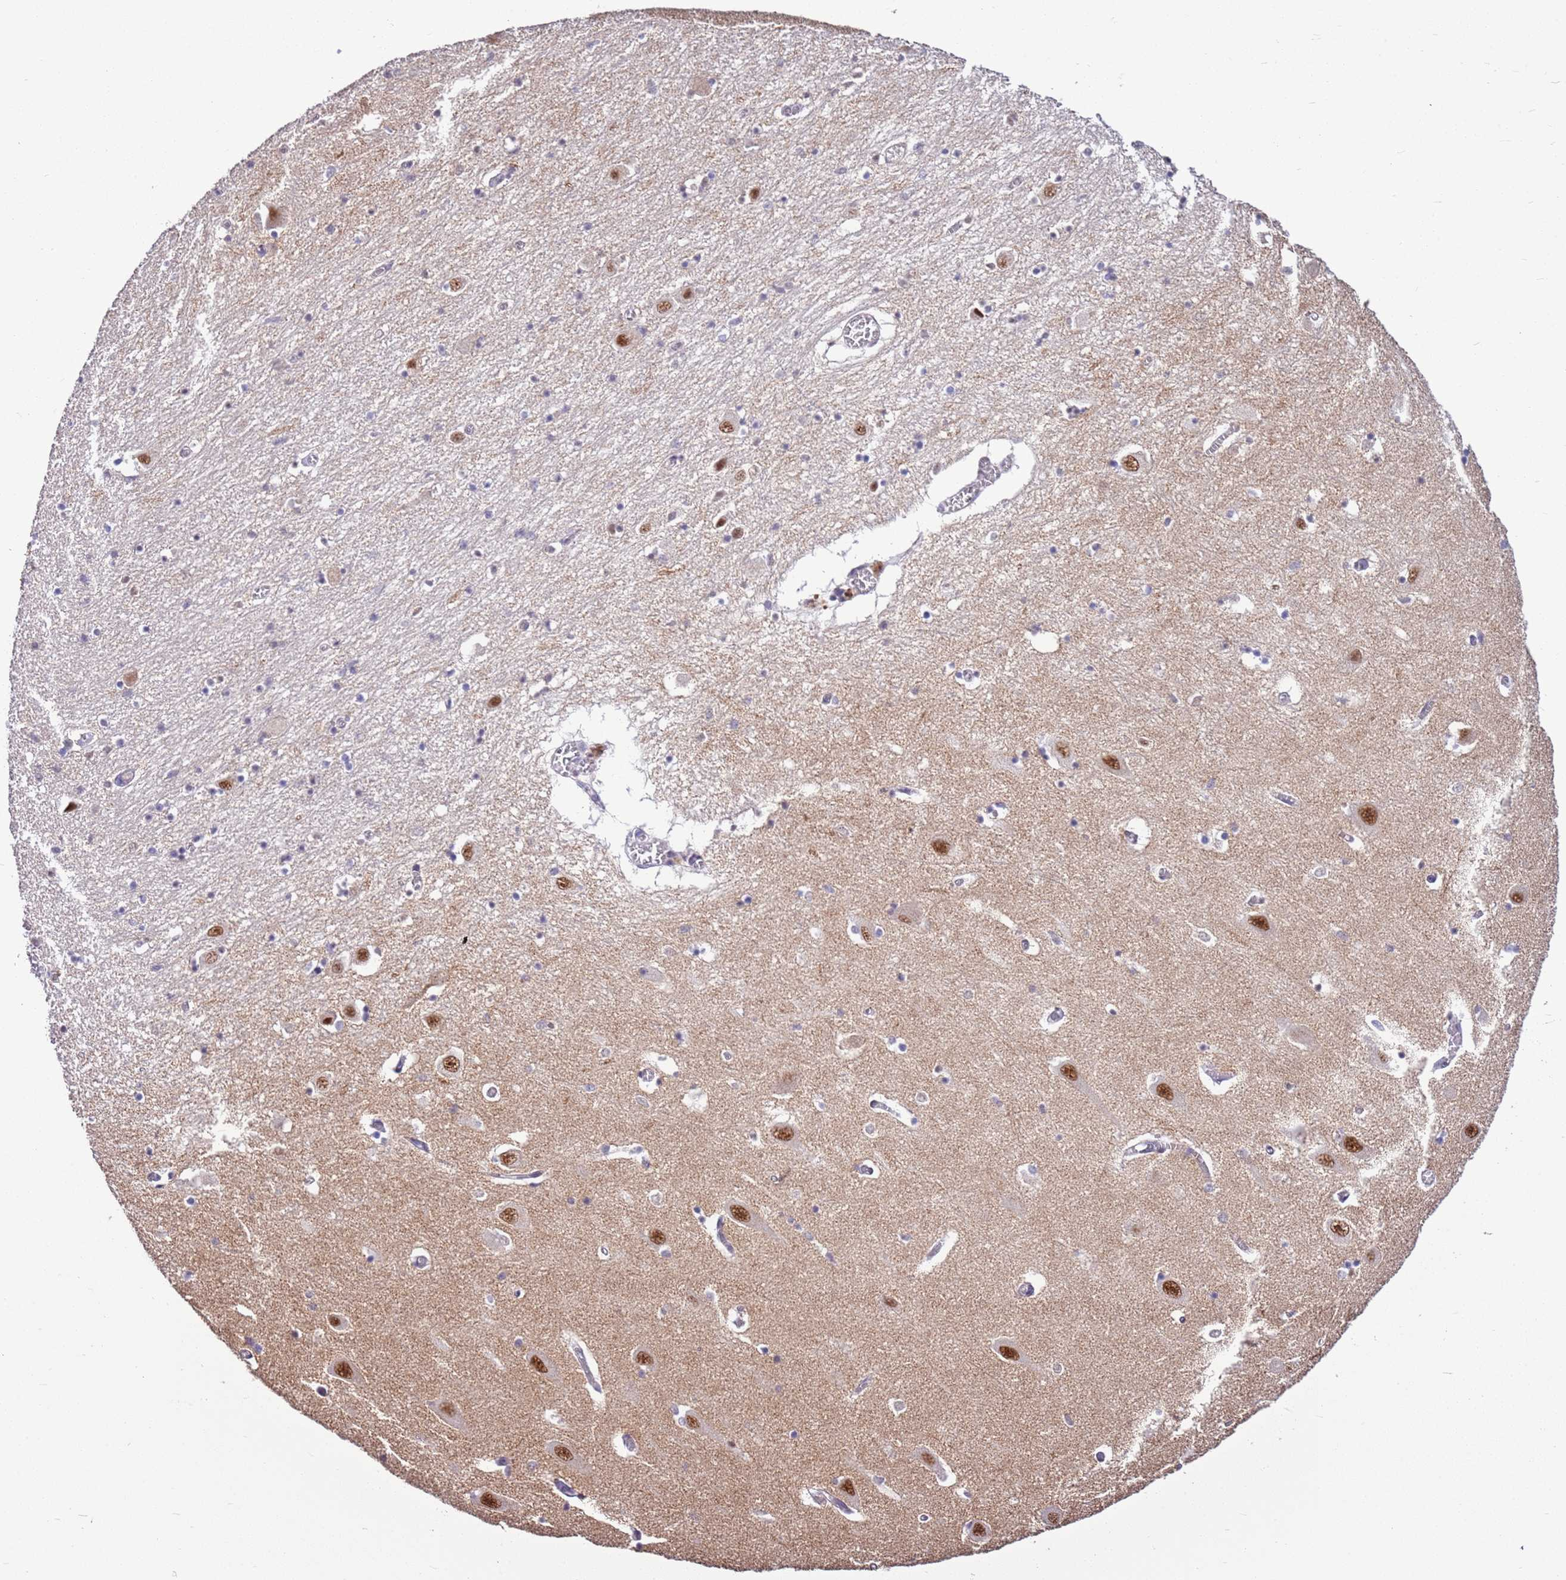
{"staining": {"intensity": "moderate", "quantity": "<25%", "location": "nuclear"}, "tissue": "hippocampus", "cell_type": "Glial cells", "image_type": "normal", "snomed": [{"axis": "morphology", "description": "Normal tissue, NOS"}, {"axis": "topography", "description": "Hippocampus"}], "caption": "Protein analysis of normal hippocampus demonstrates moderate nuclear positivity in about <25% of glial cells.", "gene": "AKAP8L", "patient": {"sex": "male", "age": 70}}